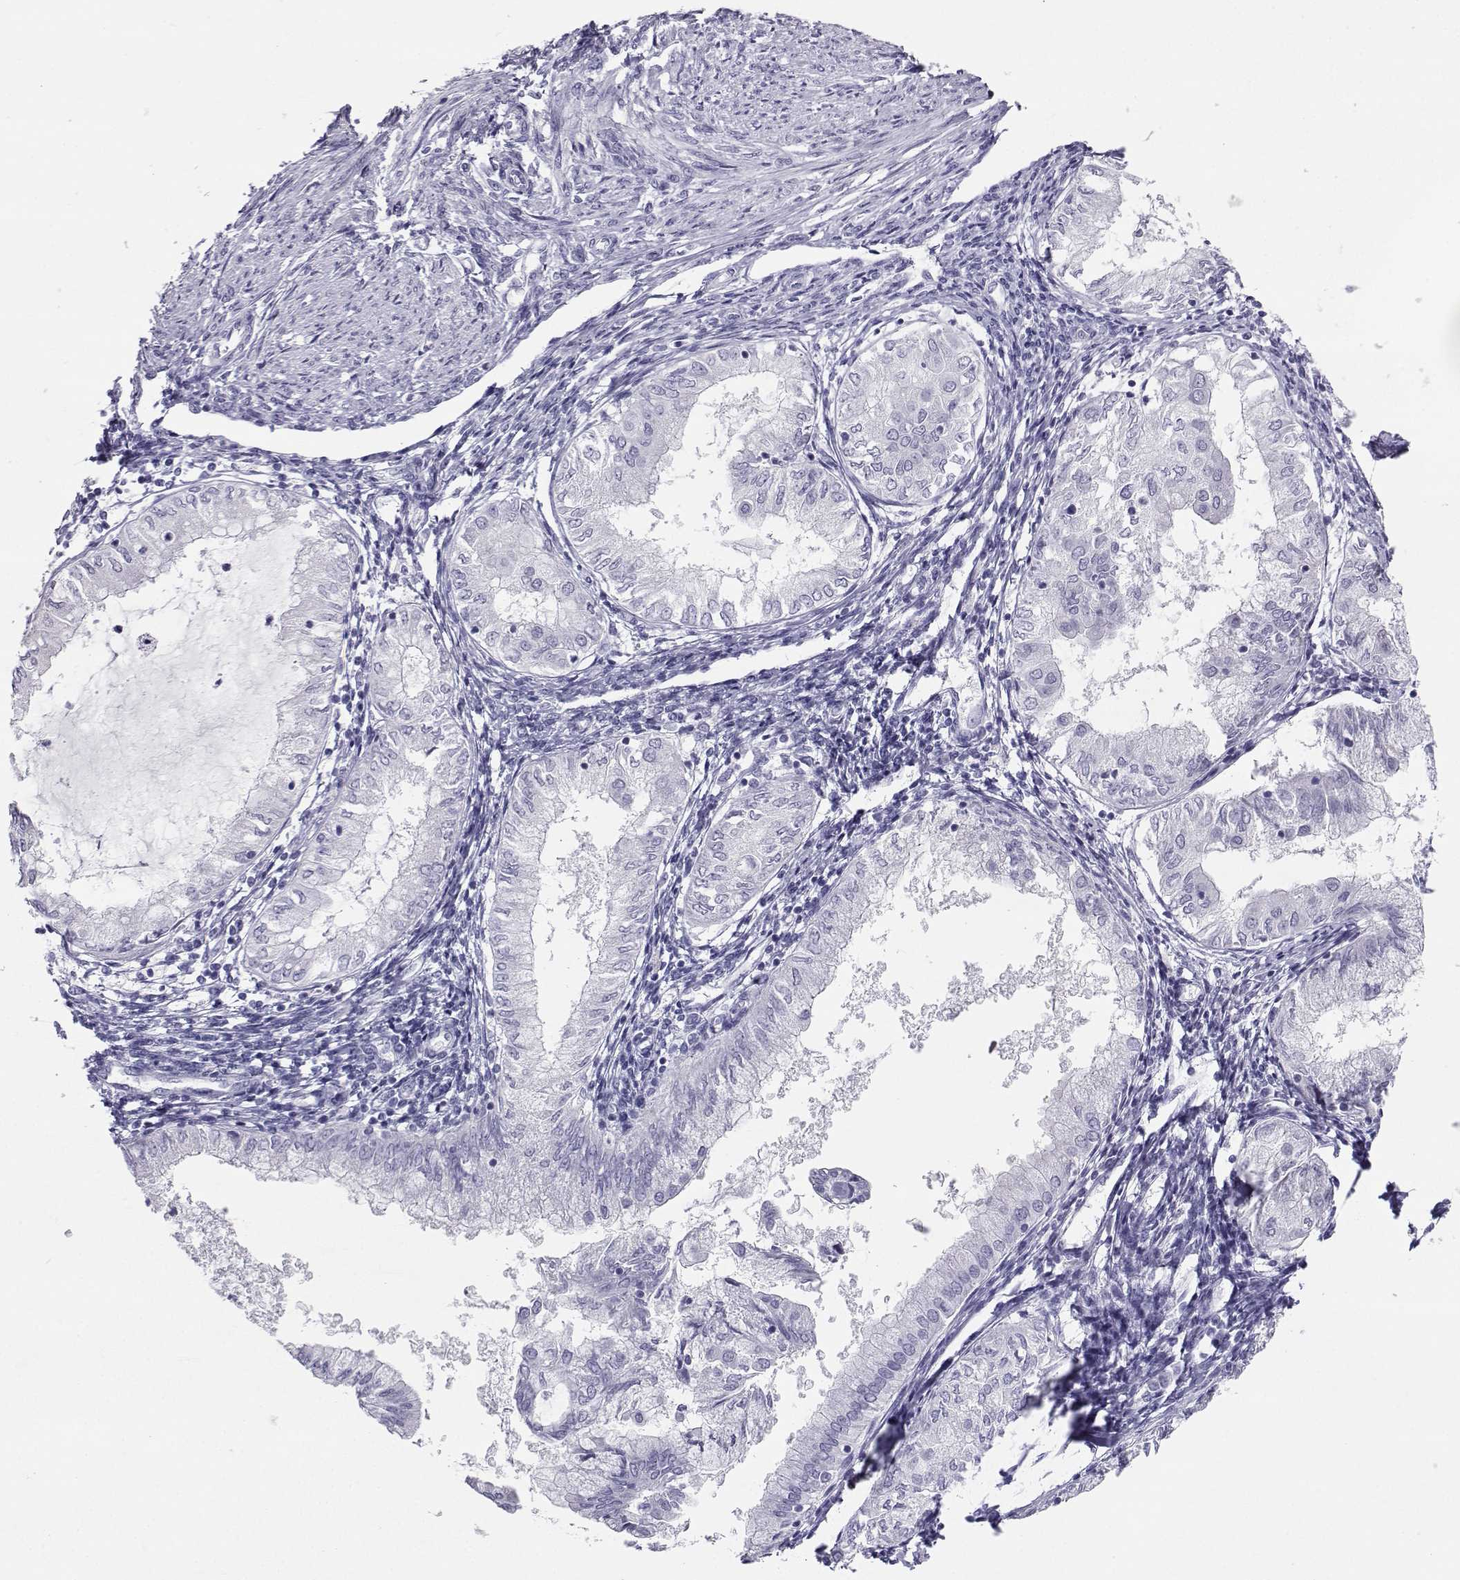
{"staining": {"intensity": "negative", "quantity": "none", "location": "none"}, "tissue": "endometrial cancer", "cell_type": "Tumor cells", "image_type": "cancer", "snomed": [{"axis": "morphology", "description": "Adenocarcinoma, NOS"}, {"axis": "topography", "description": "Endometrium"}], "caption": "A high-resolution micrograph shows IHC staining of endometrial adenocarcinoma, which reveals no significant staining in tumor cells. The staining was performed using DAB (3,3'-diaminobenzidine) to visualize the protein expression in brown, while the nuclei were stained in blue with hematoxylin (Magnification: 20x).", "gene": "SST", "patient": {"sex": "female", "age": 68}}